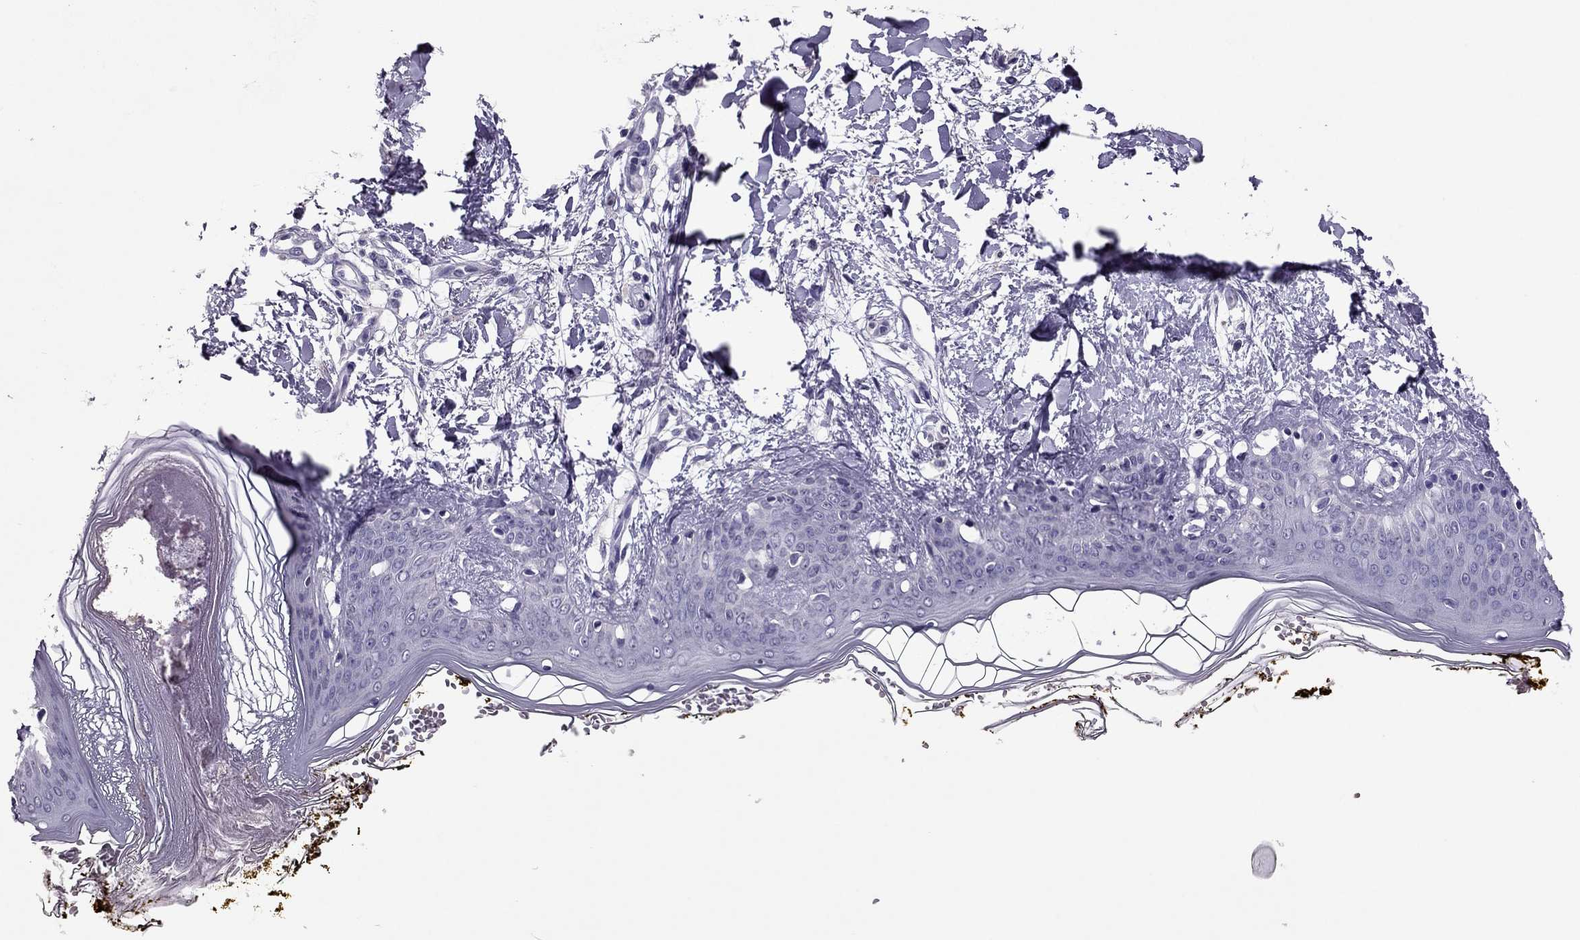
{"staining": {"intensity": "negative", "quantity": "none", "location": "none"}, "tissue": "skin", "cell_type": "Fibroblasts", "image_type": "normal", "snomed": [{"axis": "morphology", "description": "Normal tissue, NOS"}, {"axis": "topography", "description": "Skin"}], "caption": "This is an IHC photomicrograph of normal skin. There is no positivity in fibroblasts.", "gene": "RHO", "patient": {"sex": "female", "age": 34}}